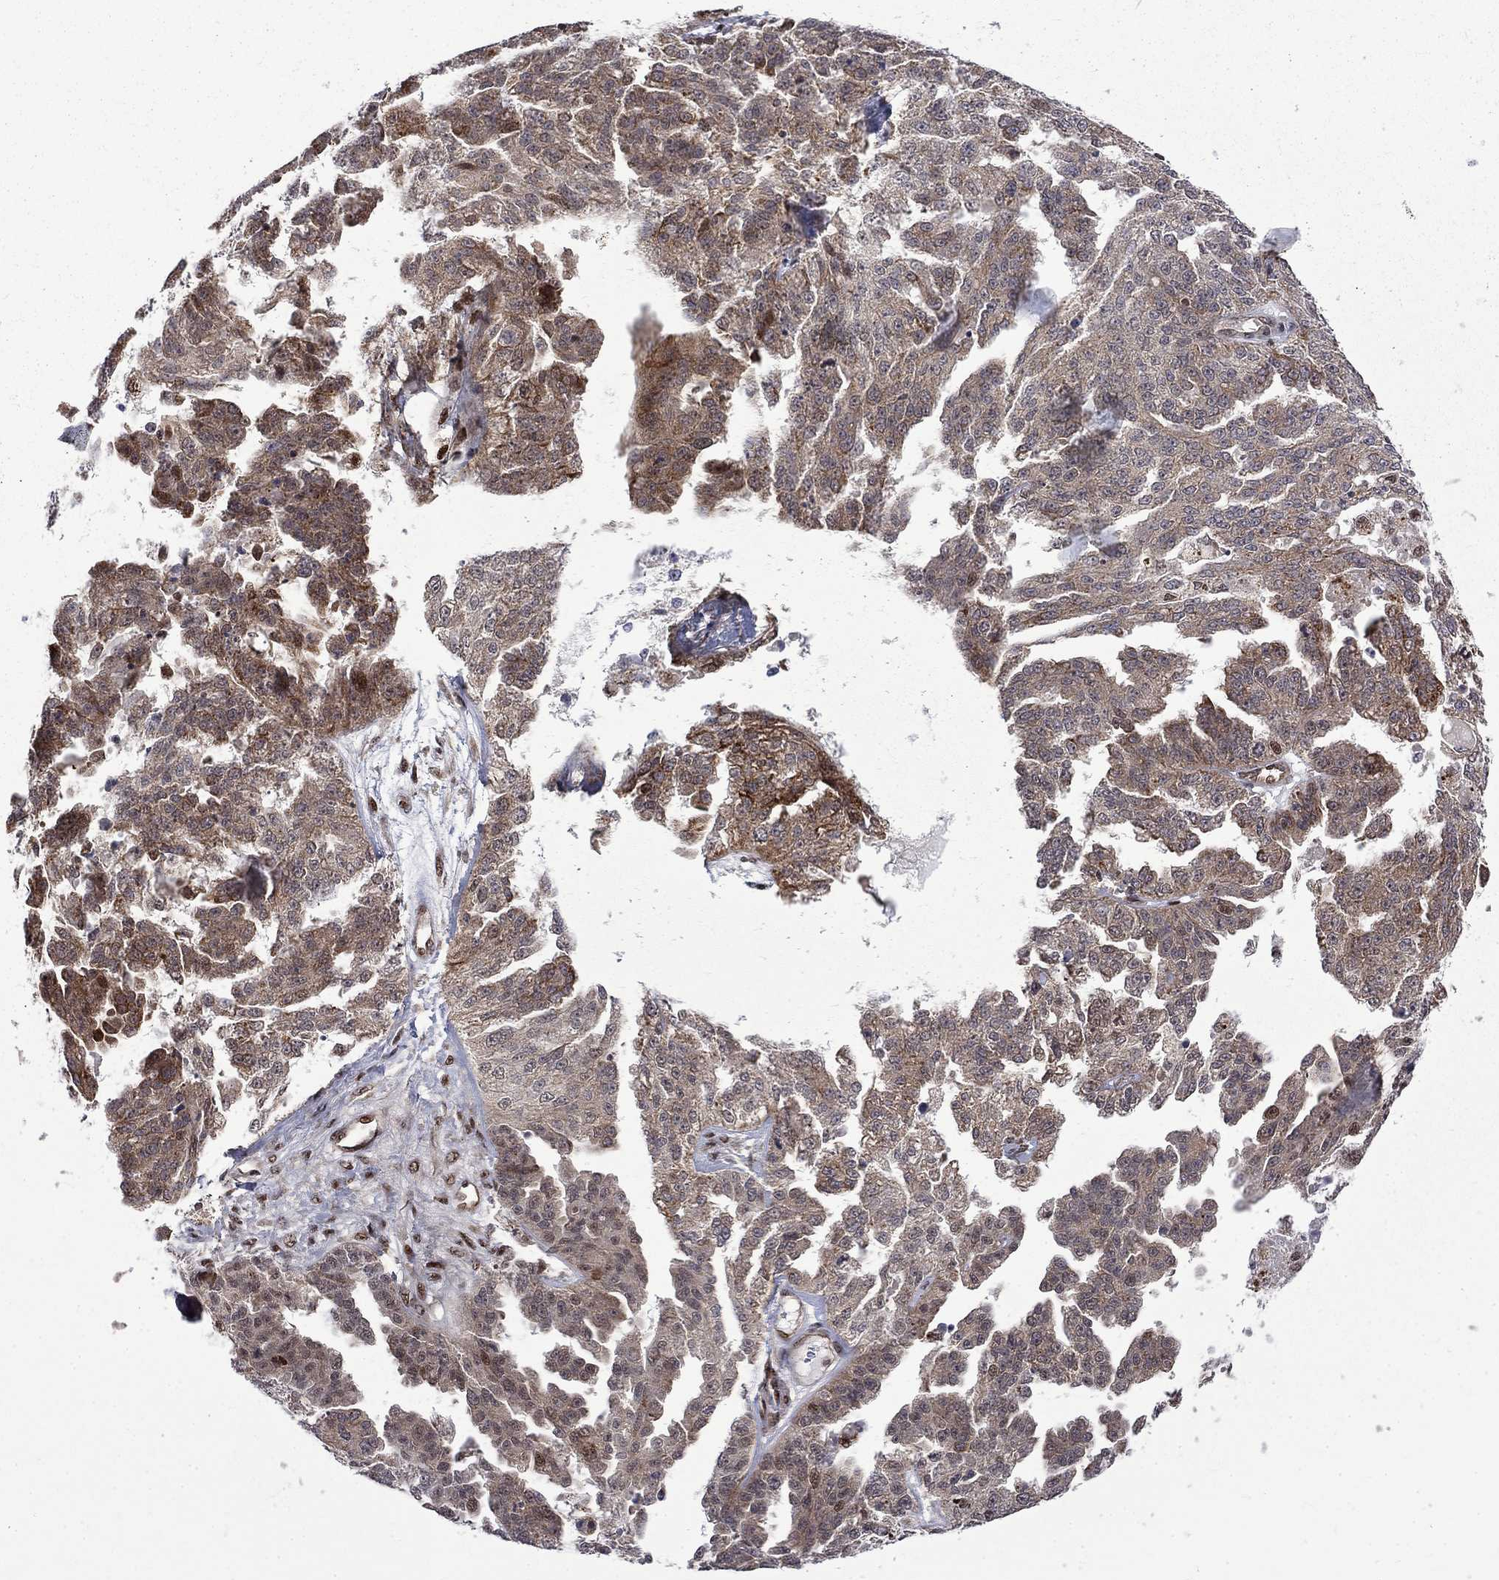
{"staining": {"intensity": "moderate", "quantity": "<25%", "location": "cytoplasmic/membranous"}, "tissue": "ovarian cancer", "cell_type": "Tumor cells", "image_type": "cancer", "snomed": [{"axis": "morphology", "description": "Cystadenocarcinoma, serous, NOS"}, {"axis": "topography", "description": "Ovary"}], "caption": "This histopathology image demonstrates IHC staining of human ovarian cancer (serous cystadenocarcinoma), with low moderate cytoplasmic/membranous positivity in approximately <25% of tumor cells.", "gene": "KPNA3", "patient": {"sex": "female", "age": 58}}